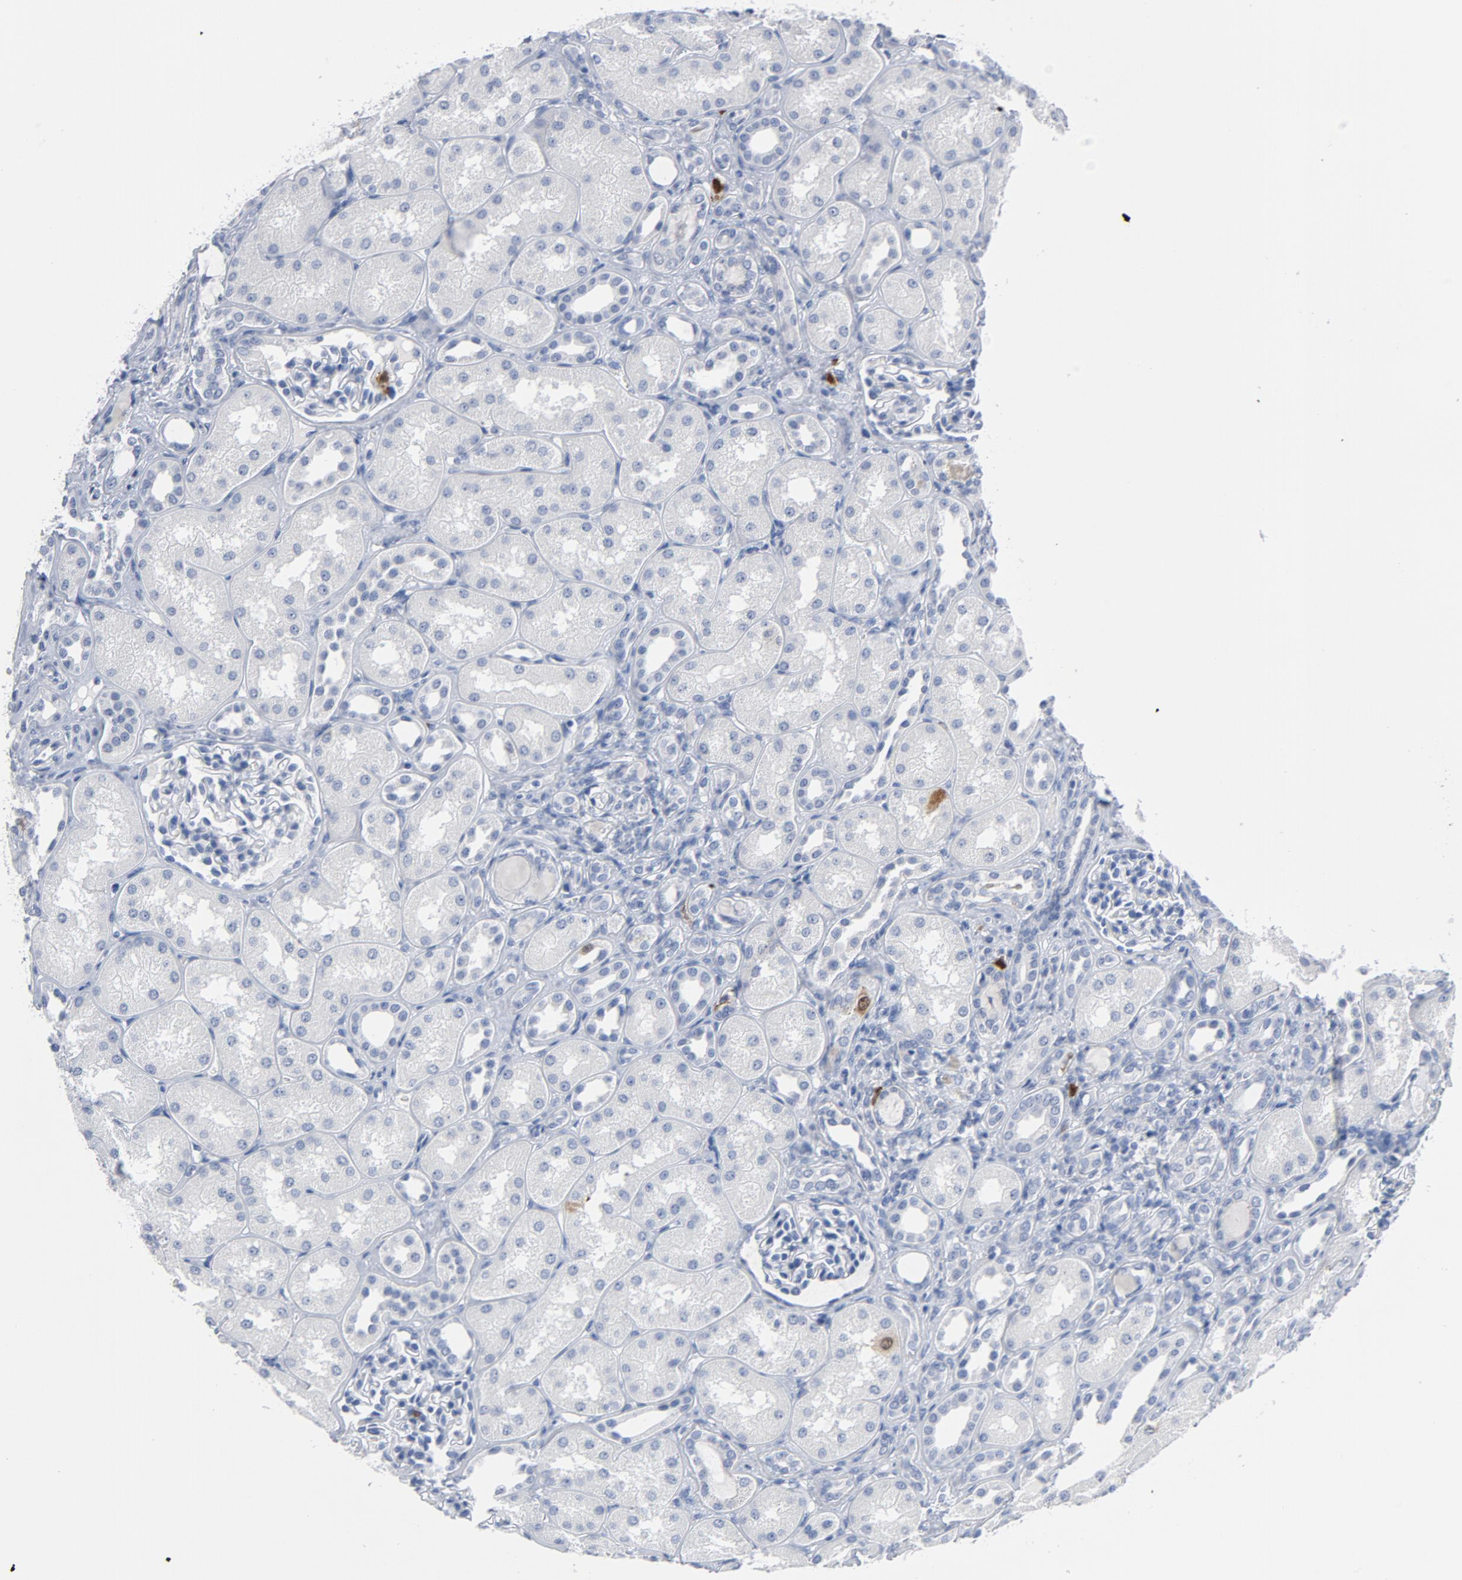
{"staining": {"intensity": "negative", "quantity": "none", "location": "none"}, "tissue": "kidney", "cell_type": "Cells in glomeruli", "image_type": "normal", "snomed": [{"axis": "morphology", "description": "Normal tissue, NOS"}, {"axis": "topography", "description": "Kidney"}], "caption": "The IHC photomicrograph has no significant expression in cells in glomeruli of kidney.", "gene": "CDC20", "patient": {"sex": "male", "age": 7}}